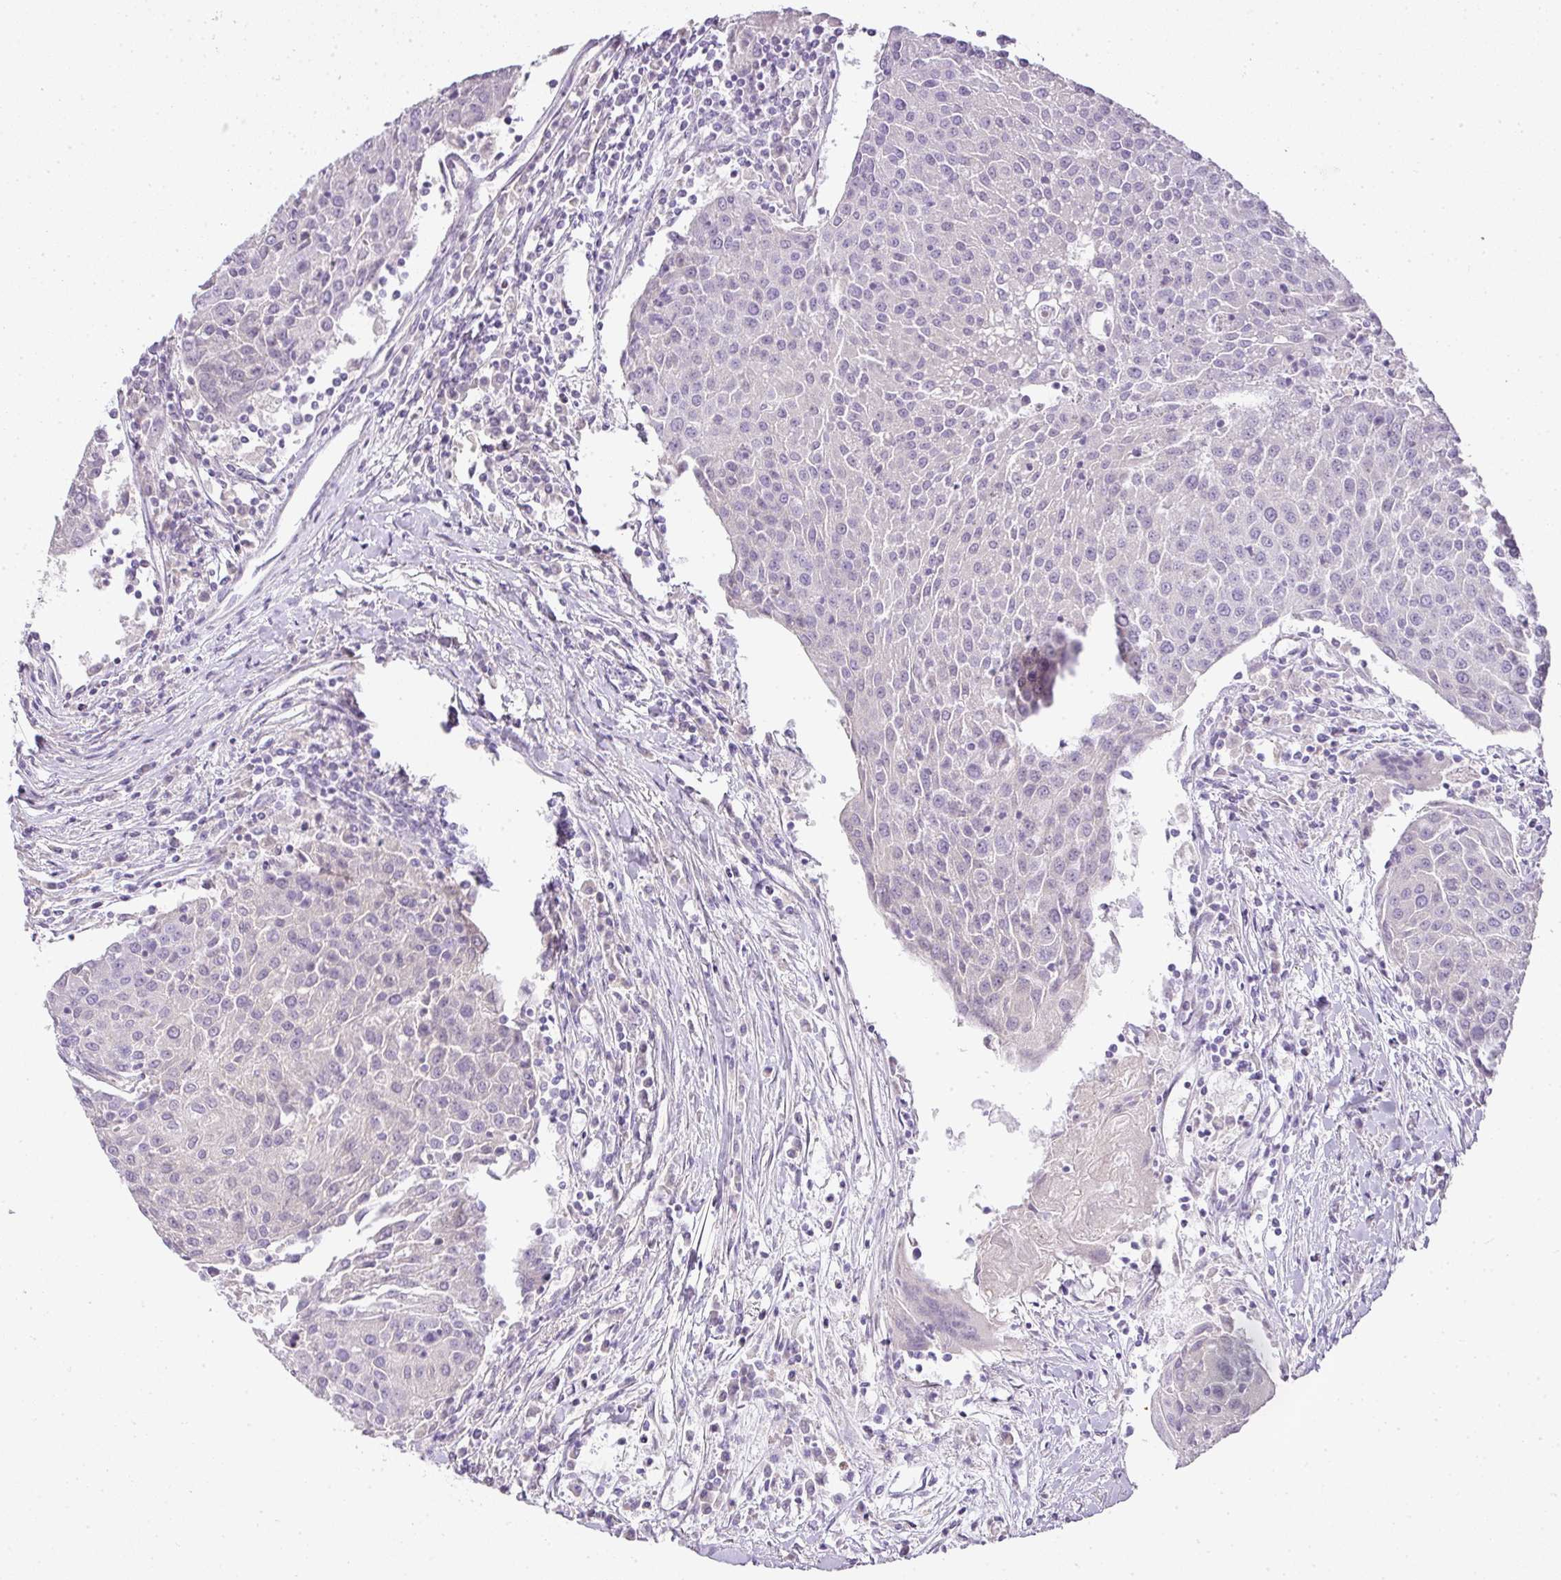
{"staining": {"intensity": "negative", "quantity": "none", "location": "none"}, "tissue": "urothelial cancer", "cell_type": "Tumor cells", "image_type": "cancer", "snomed": [{"axis": "morphology", "description": "Urothelial carcinoma, High grade"}, {"axis": "topography", "description": "Urinary bladder"}], "caption": "Tumor cells are negative for brown protein staining in urothelial carcinoma (high-grade). (DAB (3,3'-diaminobenzidine) immunohistochemistry (IHC), high magnification).", "gene": "RAX2", "patient": {"sex": "female", "age": 85}}